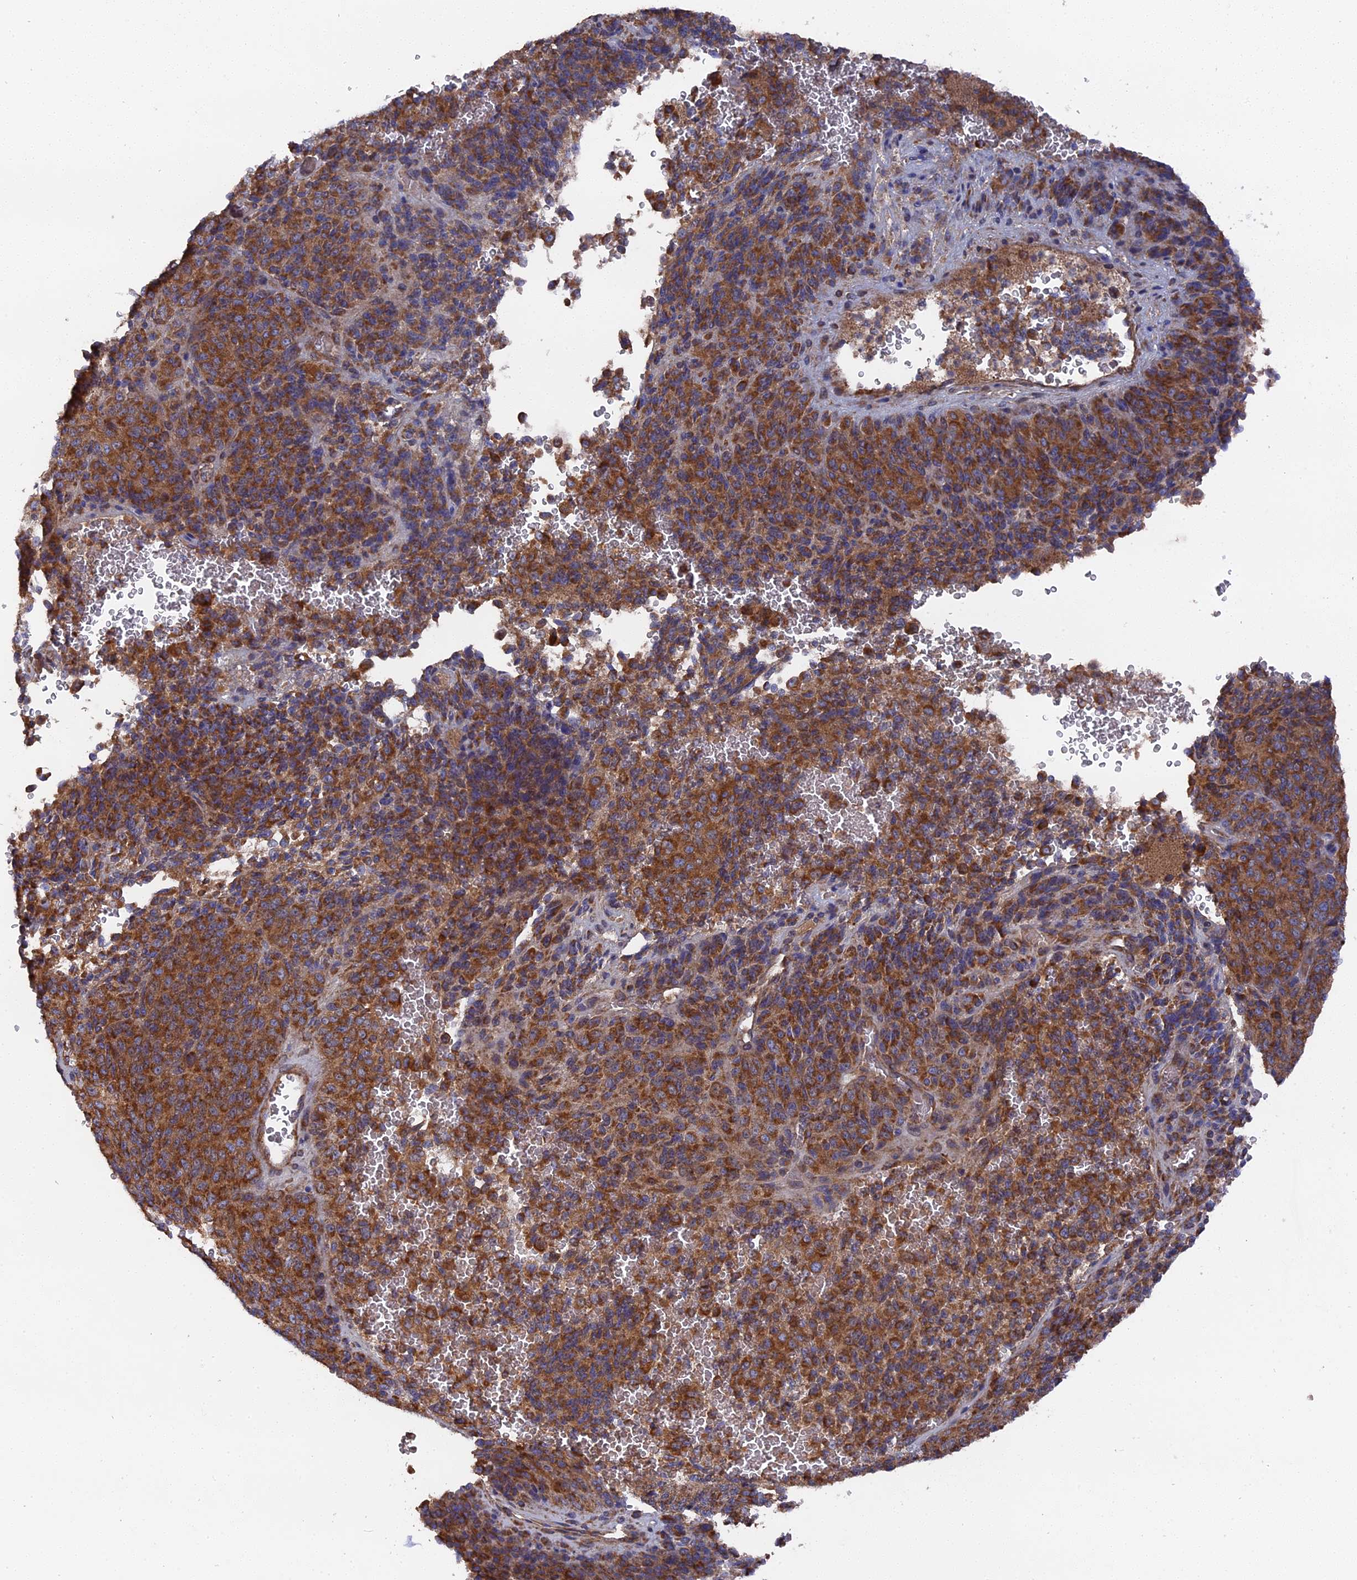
{"staining": {"intensity": "moderate", "quantity": ">75%", "location": "cytoplasmic/membranous"}, "tissue": "melanoma", "cell_type": "Tumor cells", "image_type": "cancer", "snomed": [{"axis": "morphology", "description": "Malignant melanoma, Metastatic site"}, {"axis": "topography", "description": "Brain"}], "caption": "Immunohistochemical staining of malignant melanoma (metastatic site) demonstrates medium levels of moderate cytoplasmic/membranous staining in about >75% of tumor cells. (DAB (3,3'-diaminobenzidine) IHC, brown staining for protein, blue staining for nuclei).", "gene": "TELO2", "patient": {"sex": "female", "age": 56}}